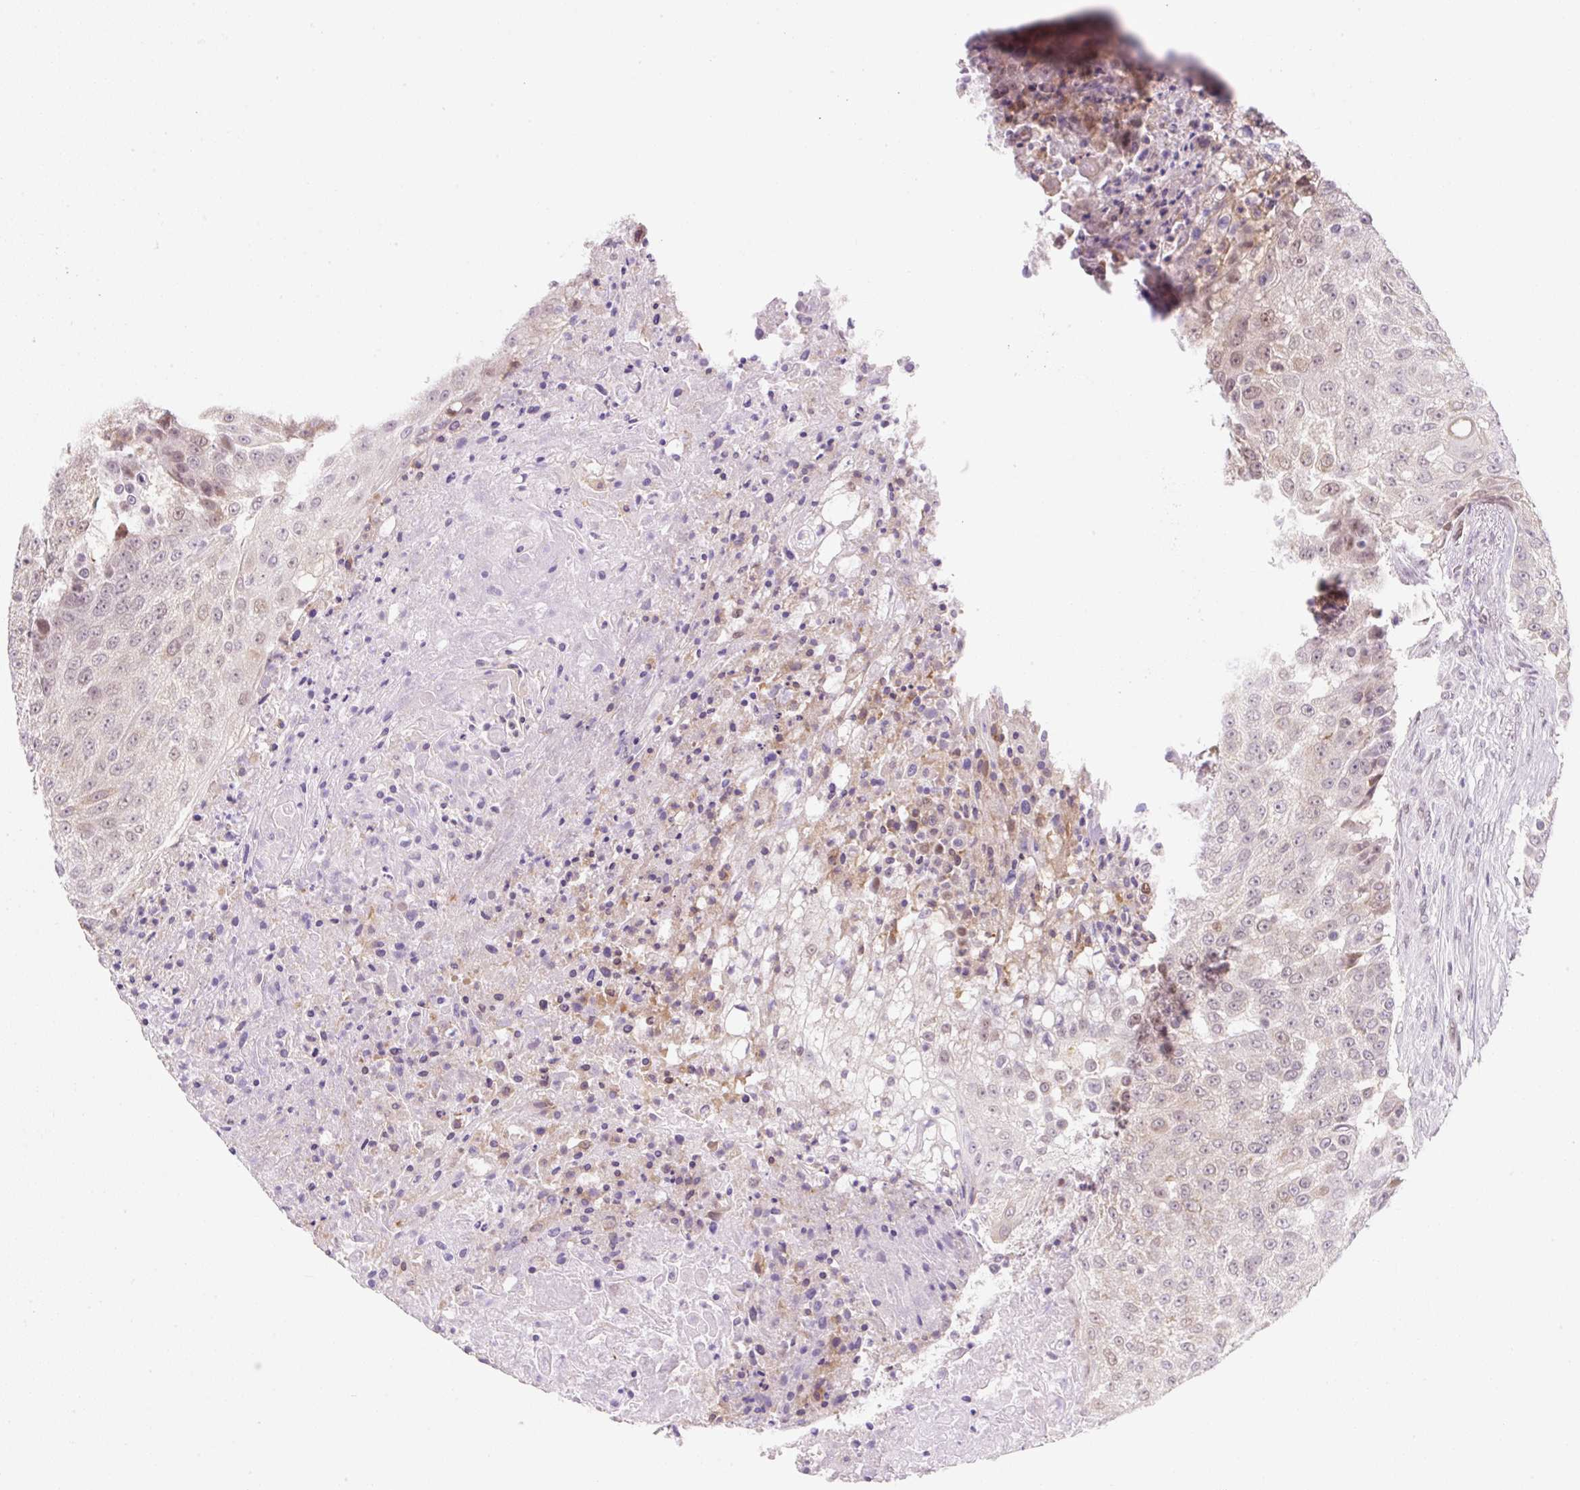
{"staining": {"intensity": "weak", "quantity": "25%-75%", "location": "nuclear"}, "tissue": "urothelial cancer", "cell_type": "Tumor cells", "image_type": "cancer", "snomed": [{"axis": "morphology", "description": "Urothelial carcinoma, High grade"}, {"axis": "topography", "description": "Urinary bladder"}], "caption": "Immunohistochemistry image of neoplastic tissue: urothelial cancer stained using immunohistochemistry demonstrates low levels of weak protein expression localized specifically in the nuclear of tumor cells, appearing as a nuclear brown color.", "gene": "SYNE3", "patient": {"sex": "female", "age": 63}}